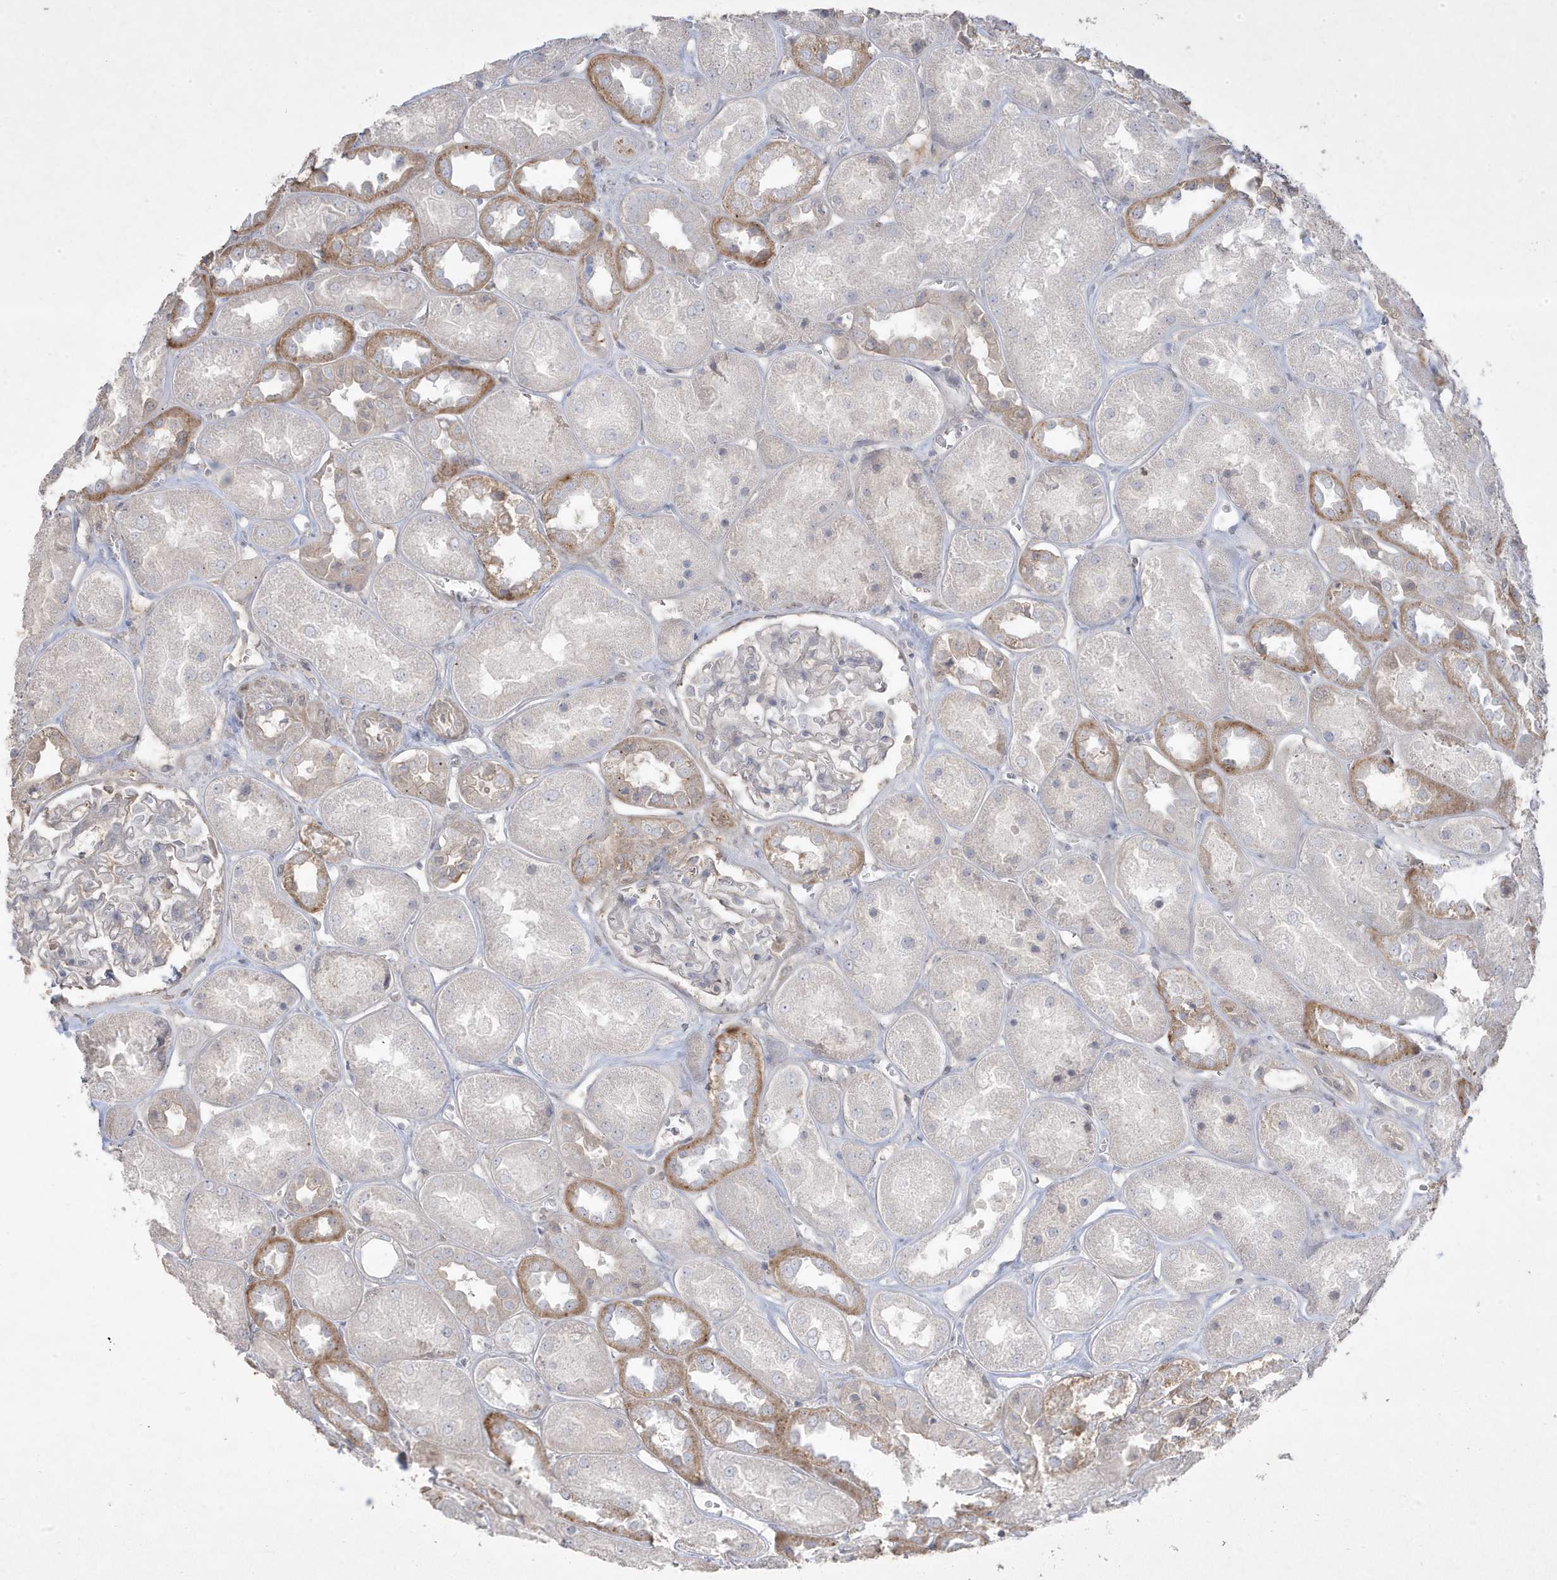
{"staining": {"intensity": "negative", "quantity": "none", "location": "none"}, "tissue": "kidney", "cell_type": "Cells in glomeruli", "image_type": "normal", "snomed": [{"axis": "morphology", "description": "Normal tissue, NOS"}, {"axis": "topography", "description": "Kidney"}], "caption": "The histopathology image reveals no staining of cells in glomeruli in unremarkable kidney. Brightfield microscopy of immunohistochemistry stained with DAB (brown) and hematoxylin (blue), captured at high magnification.", "gene": "RGL4", "patient": {"sex": "male", "age": 70}}